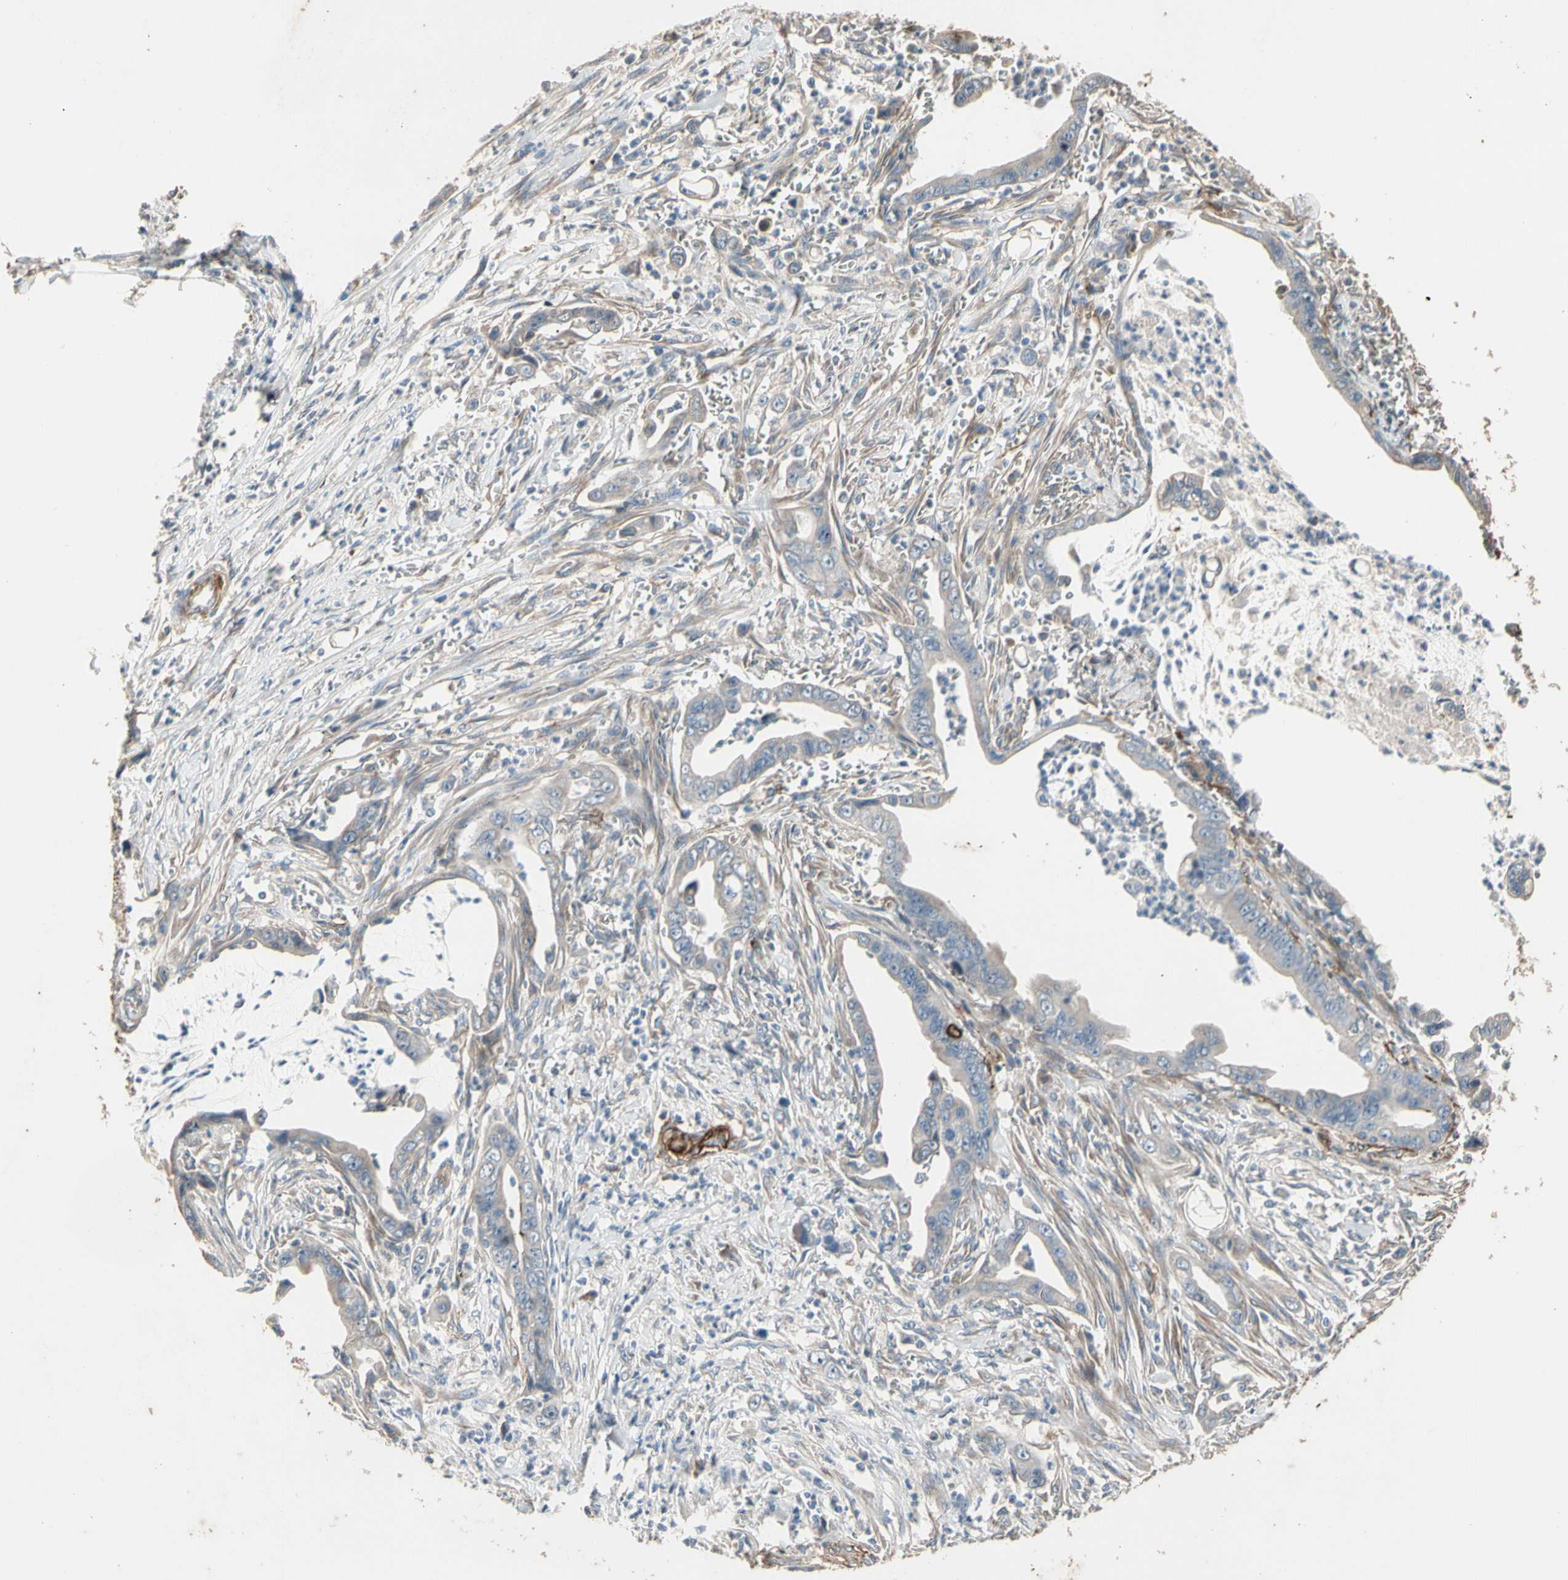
{"staining": {"intensity": "weak", "quantity": ">75%", "location": "cytoplasmic/membranous"}, "tissue": "pancreatic cancer", "cell_type": "Tumor cells", "image_type": "cancer", "snomed": [{"axis": "morphology", "description": "Adenocarcinoma, NOS"}, {"axis": "topography", "description": "Pancreas"}], "caption": "Immunohistochemical staining of pancreatic cancer (adenocarcinoma) reveals low levels of weak cytoplasmic/membranous positivity in about >75% of tumor cells. (IHC, brightfield microscopy, high magnification).", "gene": "SUSD2", "patient": {"sex": "male", "age": 59}}